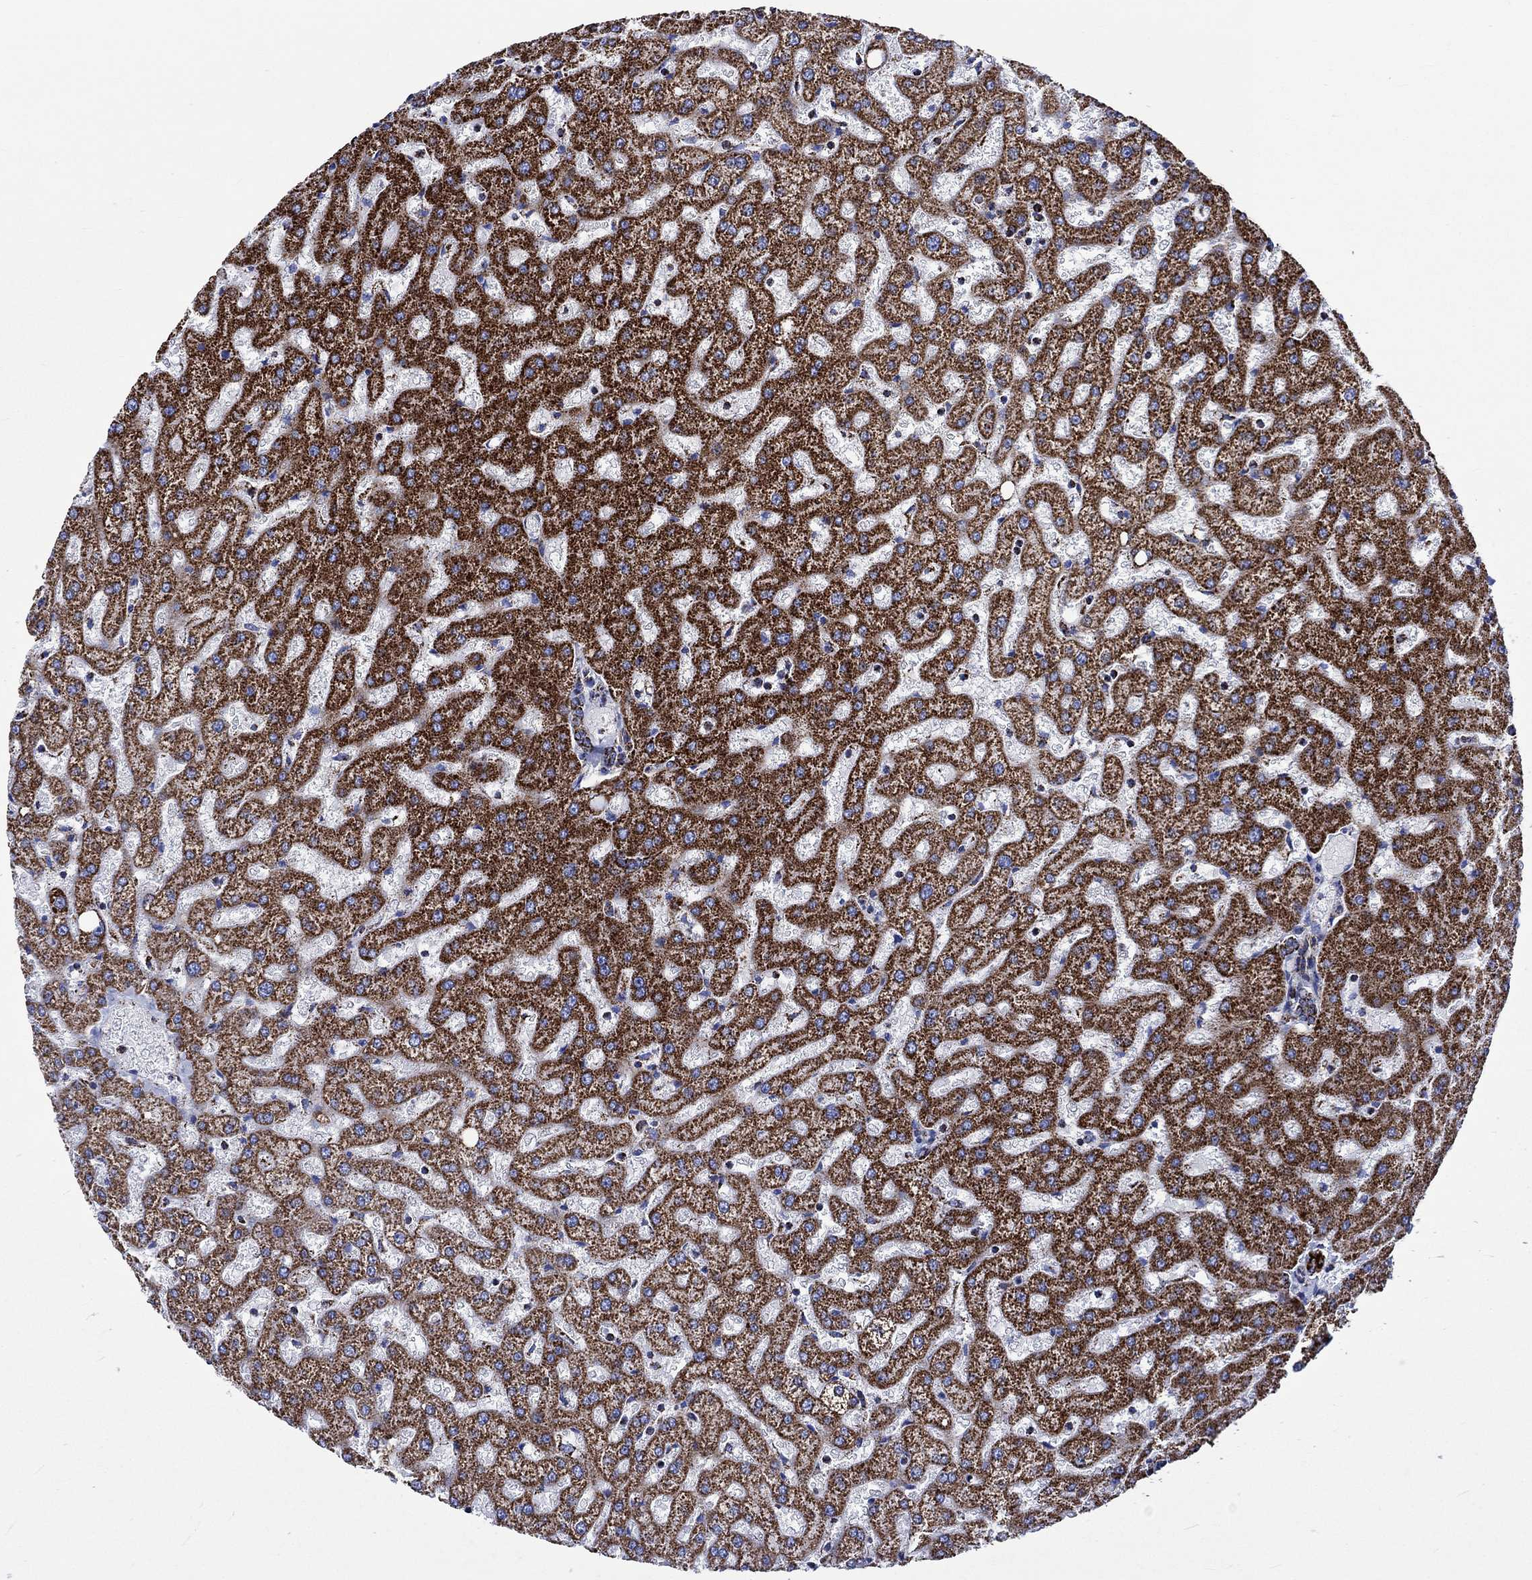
{"staining": {"intensity": "moderate", "quantity": ">75%", "location": "cytoplasmic/membranous"}, "tissue": "liver", "cell_type": "Cholangiocytes", "image_type": "normal", "snomed": [{"axis": "morphology", "description": "Normal tissue, NOS"}, {"axis": "topography", "description": "Liver"}], "caption": "The histopathology image exhibits staining of normal liver, revealing moderate cytoplasmic/membranous protein positivity (brown color) within cholangiocytes. Using DAB (3,3'-diaminobenzidine) (brown) and hematoxylin (blue) stains, captured at high magnification using brightfield microscopy.", "gene": "RCE1", "patient": {"sex": "female", "age": 50}}